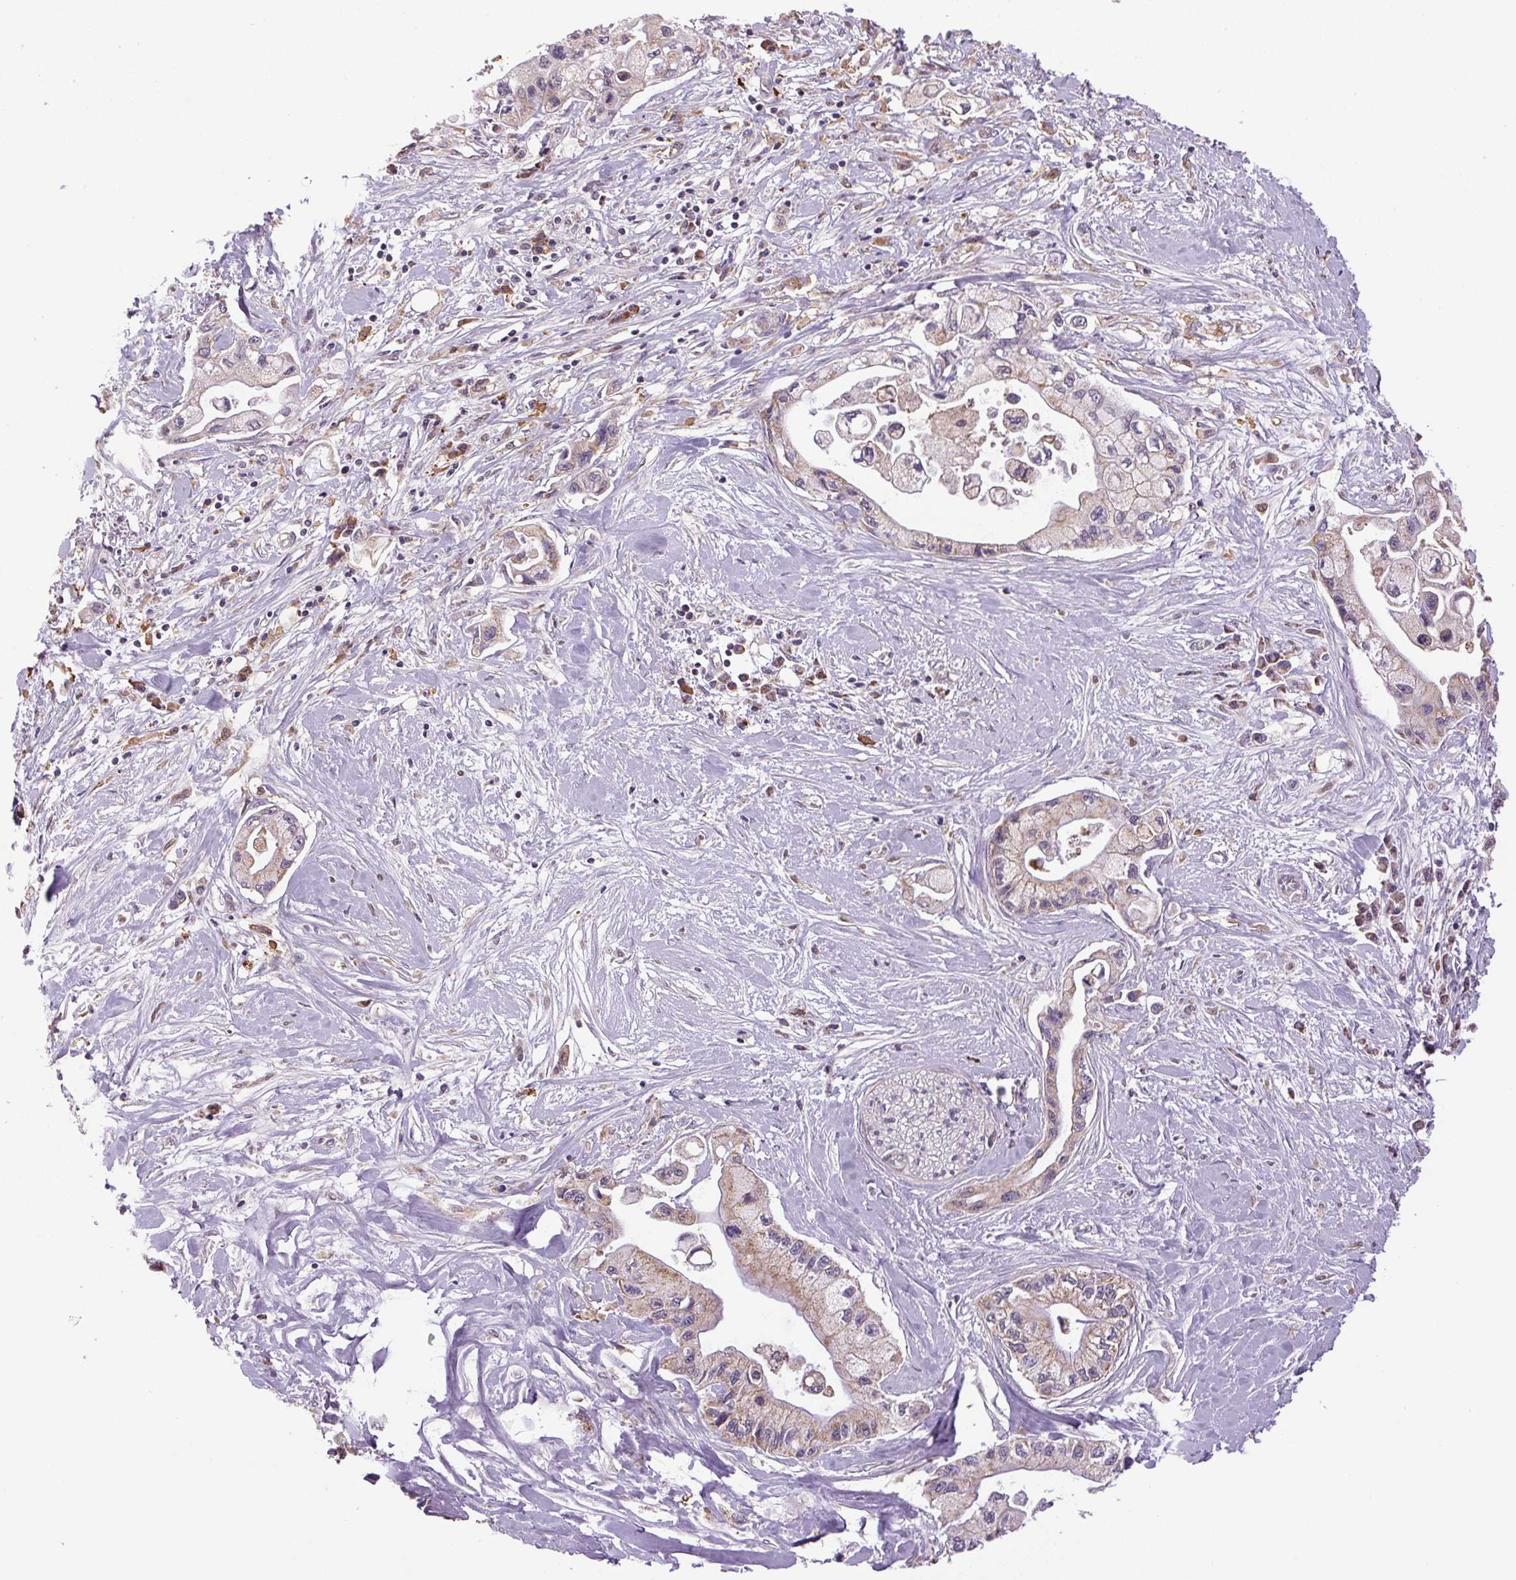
{"staining": {"intensity": "weak", "quantity": "25%-75%", "location": "cytoplasmic/membranous"}, "tissue": "pancreatic cancer", "cell_type": "Tumor cells", "image_type": "cancer", "snomed": [{"axis": "morphology", "description": "Adenocarcinoma, NOS"}, {"axis": "topography", "description": "Pancreas"}], "caption": "Human pancreatic adenocarcinoma stained with a brown dye reveals weak cytoplasmic/membranous positive staining in approximately 25%-75% of tumor cells.", "gene": "SGF29", "patient": {"sex": "male", "age": 61}}